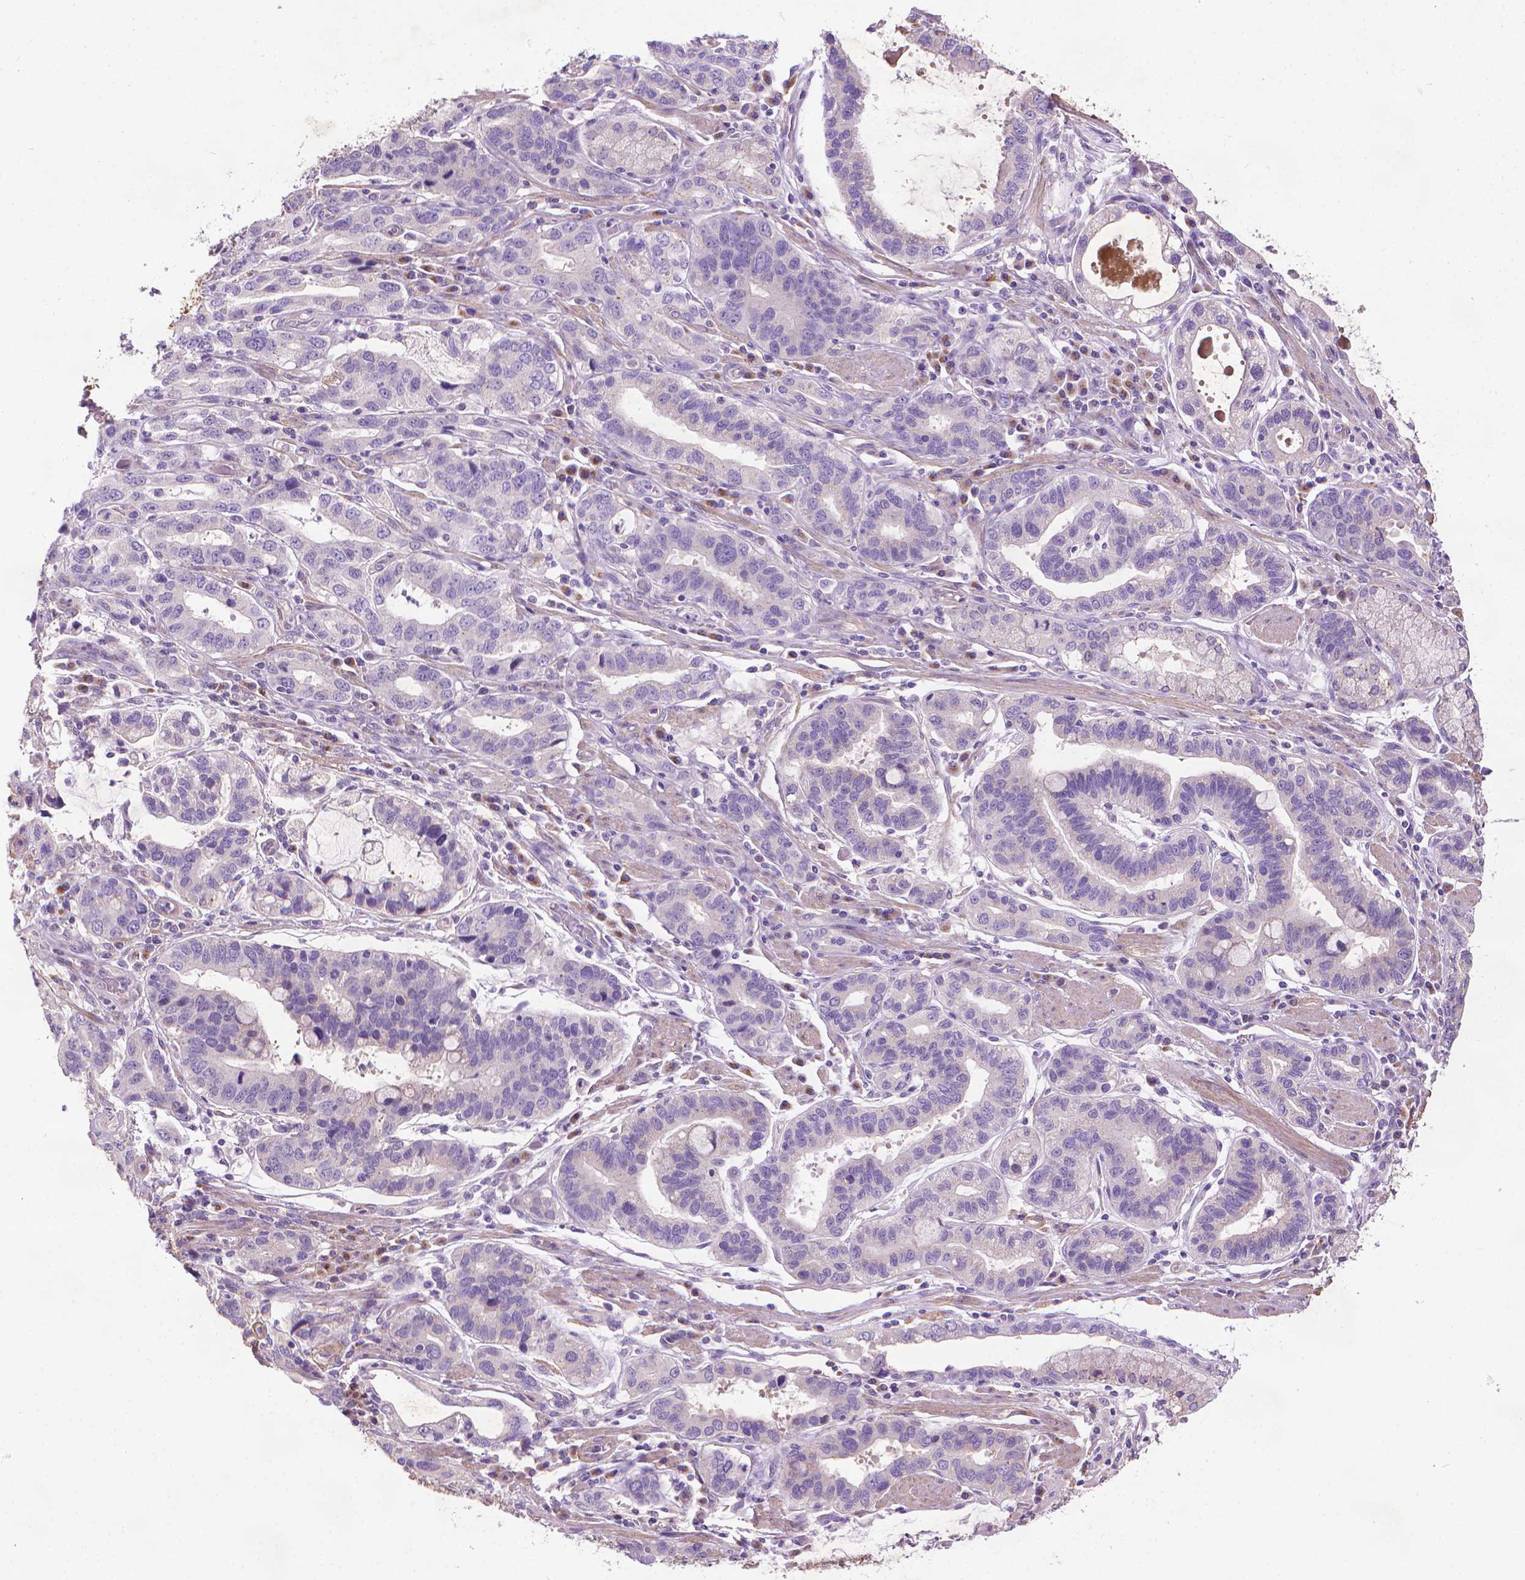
{"staining": {"intensity": "negative", "quantity": "none", "location": "none"}, "tissue": "stomach cancer", "cell_type": "Tumor cells", "image_type": "cancer", "snomed": [{"axis": "morphology", "description": "Adenocarcinoma, NOS"}, {"axis": "topography", "description": "Stomach, lower"}], "caption": "The photomicrograph shows no significant positivity in tumor cells of stomach cancer (adenocarcinoma).", "gene": "AQP10", "patient": {"sex": "female", "age": 76}}